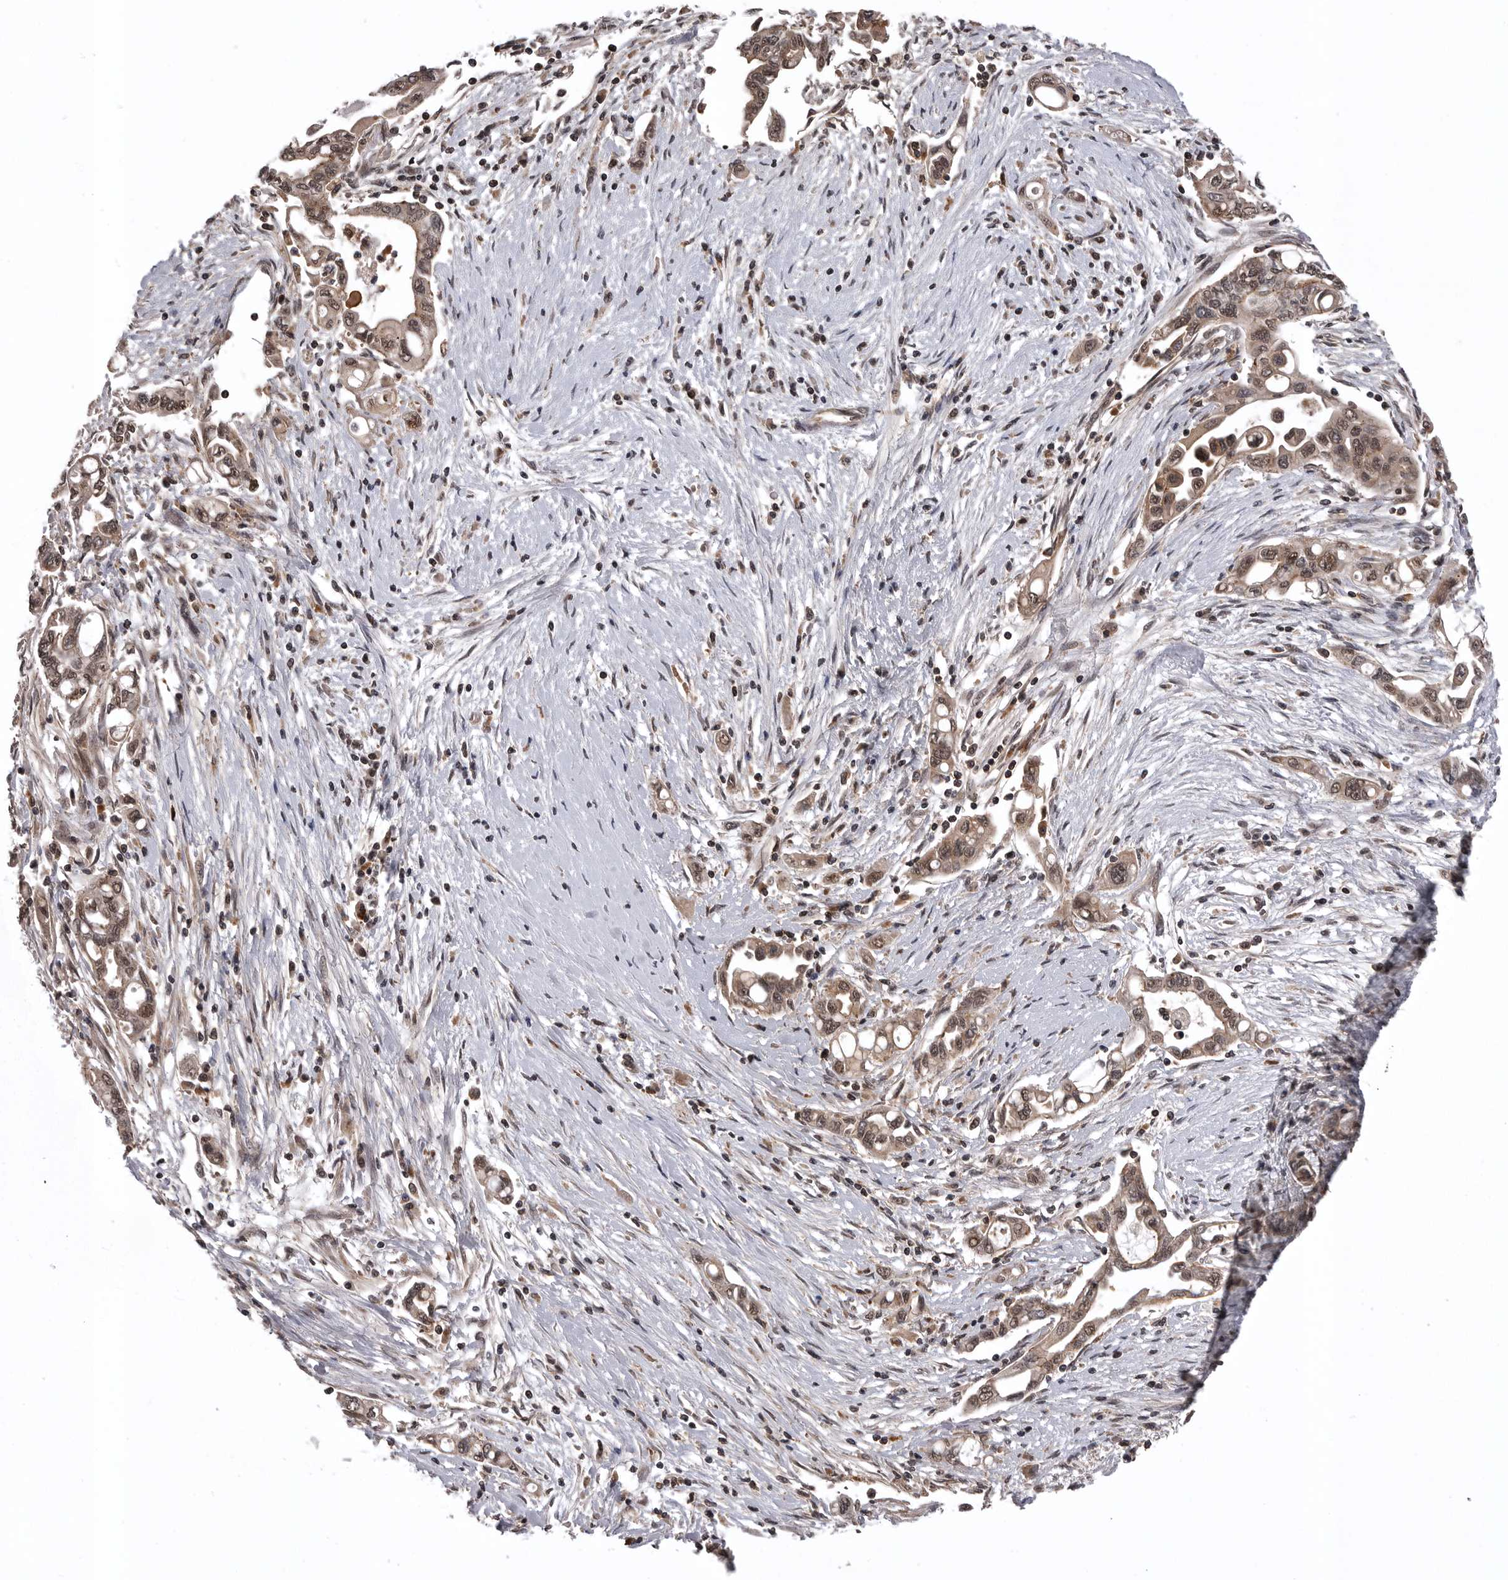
{"staining": {"intensity": "moderate", "quantity": ">75%", "location": "cytoplasmic/membranous,nuclear"}, "tissue": "pancreatic cancer", "cell_type": "Tumor cells", "image_type": "cancer", "snomed": [{"axis": "morphology", "description": "Adenocarcinoma, NOS"}, {"axis": "topography", "description": "Pancreas"}], "caption": "Brown immunohistochemical staining in adenocarcinoma (pancreatic) shows moderate cytoplasmic/membranous and nuclear staining in approximately >75% of tumor cells. Ihc stains the protein of interest in brown and the nuclei are stained blue.", "gene": "AOAH", "patient": {"sex": "female", "age": 57}}